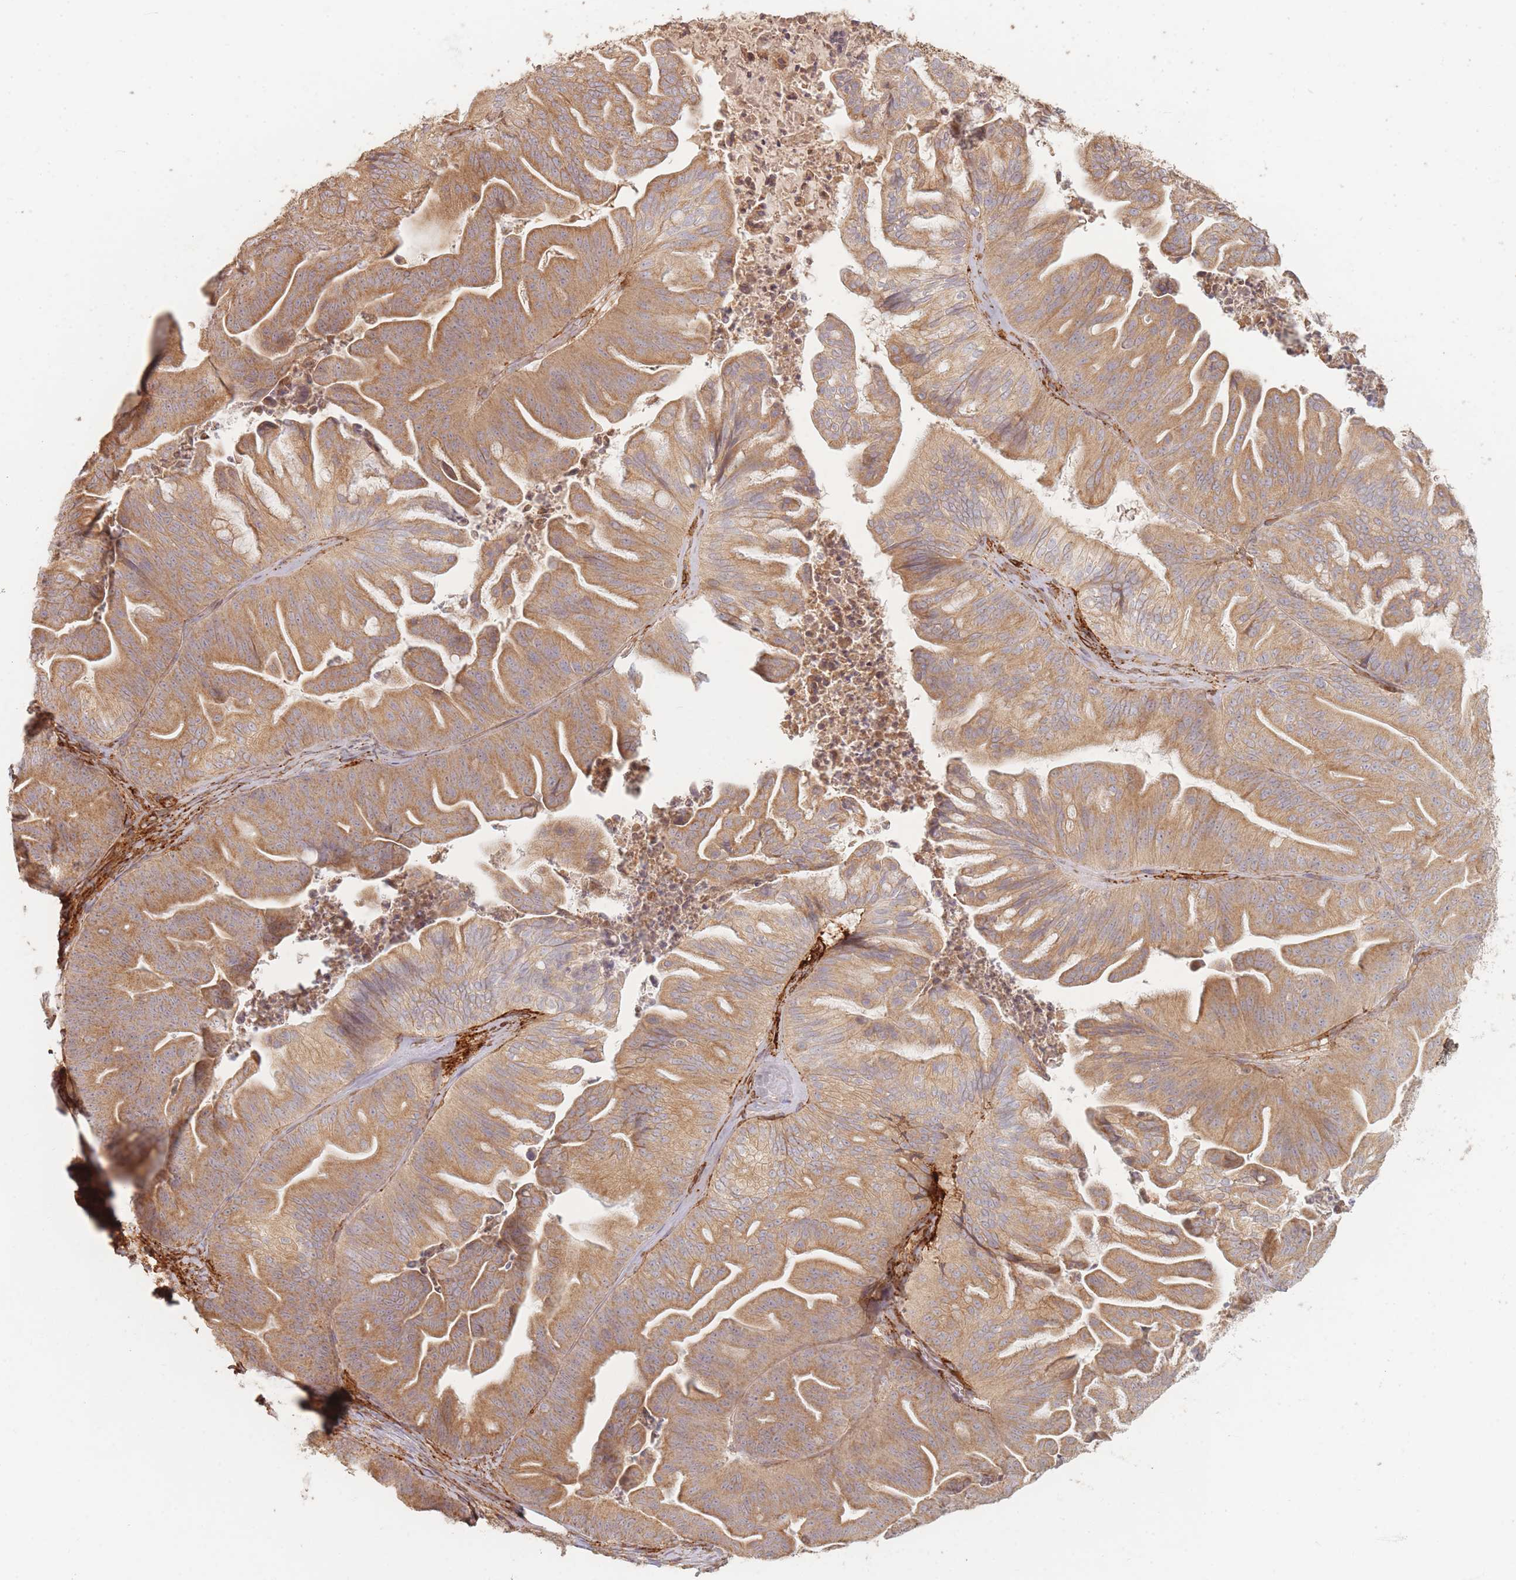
{"staining": {"intensity": "moderate", "quantity": ">75%", "location": "cytoplasmic/membranous"}, "tissue": "ovarian cancer", "cell_type": "Tumor cells", "image_type": "cancer", "snomed": [{"axis": "morphology", "description": "Cystadenocarcinoma, mucinous, NOS"}, {"axis": "topography", "description": "Ovary"}], "caption": "Ovarian cancer tissue demonstrates moderate cytoplasmic/membranous staining in about >75% of tumor cells", "gene": "MRPS6", "patient": {"sex": "female", "age": 67}}